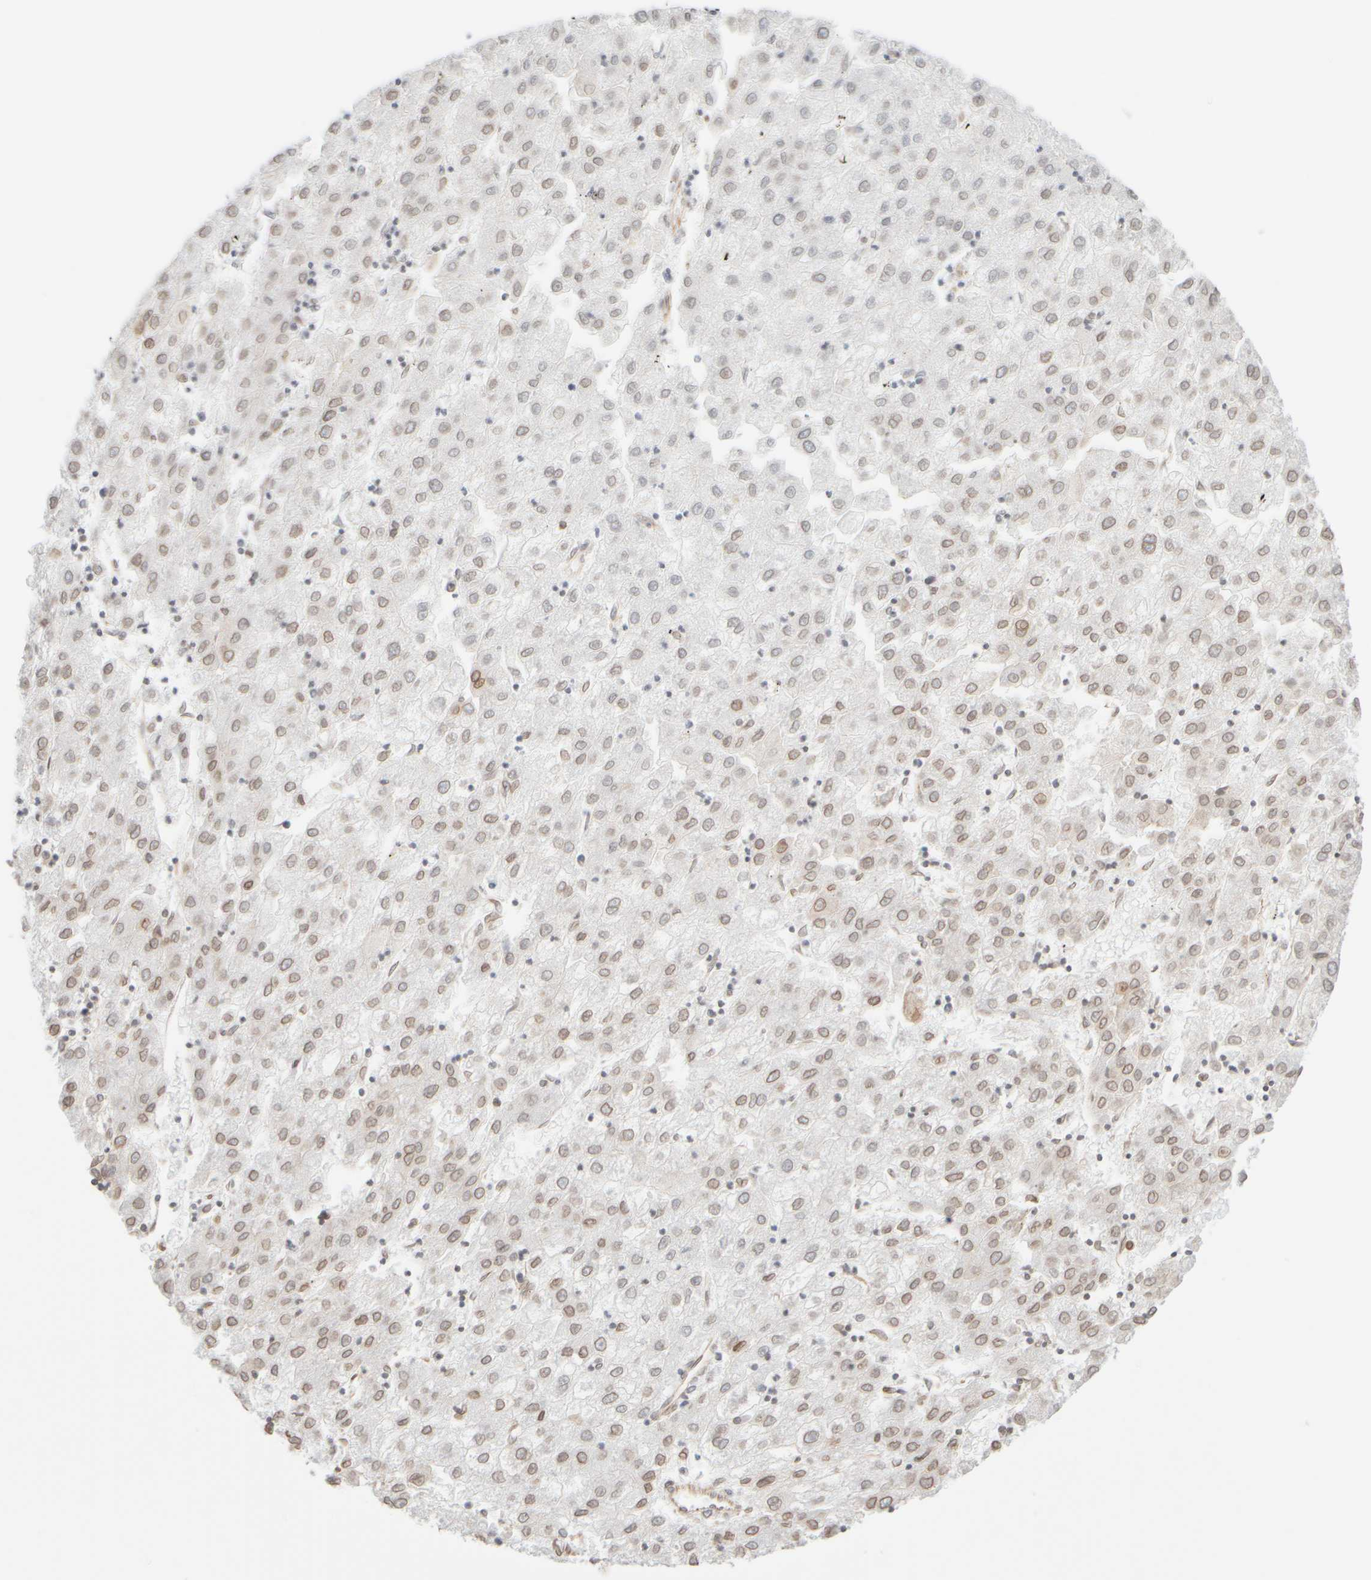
{"staining": {"intensity": "weak", "quantity": ">75%", "location": "cytoplasmic/membranous,nuclear"}, "tissue": "liver cancer", "cell_type": "Tumor cells", "image_type": "cancer", "snomed": [{"axis": "morphology", "description": "Carcinoma, Hepatocellular, NOS"}, {"axis": "topography", "description": "Liver"}], "caption": "Immunohistochemistry staining of liver cancer (hepatocellular carcinoma), which shows low levels of weak cytoplasmic/membranous and nuclear staining in about >75% of tumor cells indicating weak cytoplasmic/membranous and nuclear protein expression. The staining was performed using DAB (3,3'-diaminobenzidine) (brown) for protein detection and nuclei were counterstained in hematoxylin (blue).", "gene": "KRT15", "patient": {"sex": "male", "age": 72}}